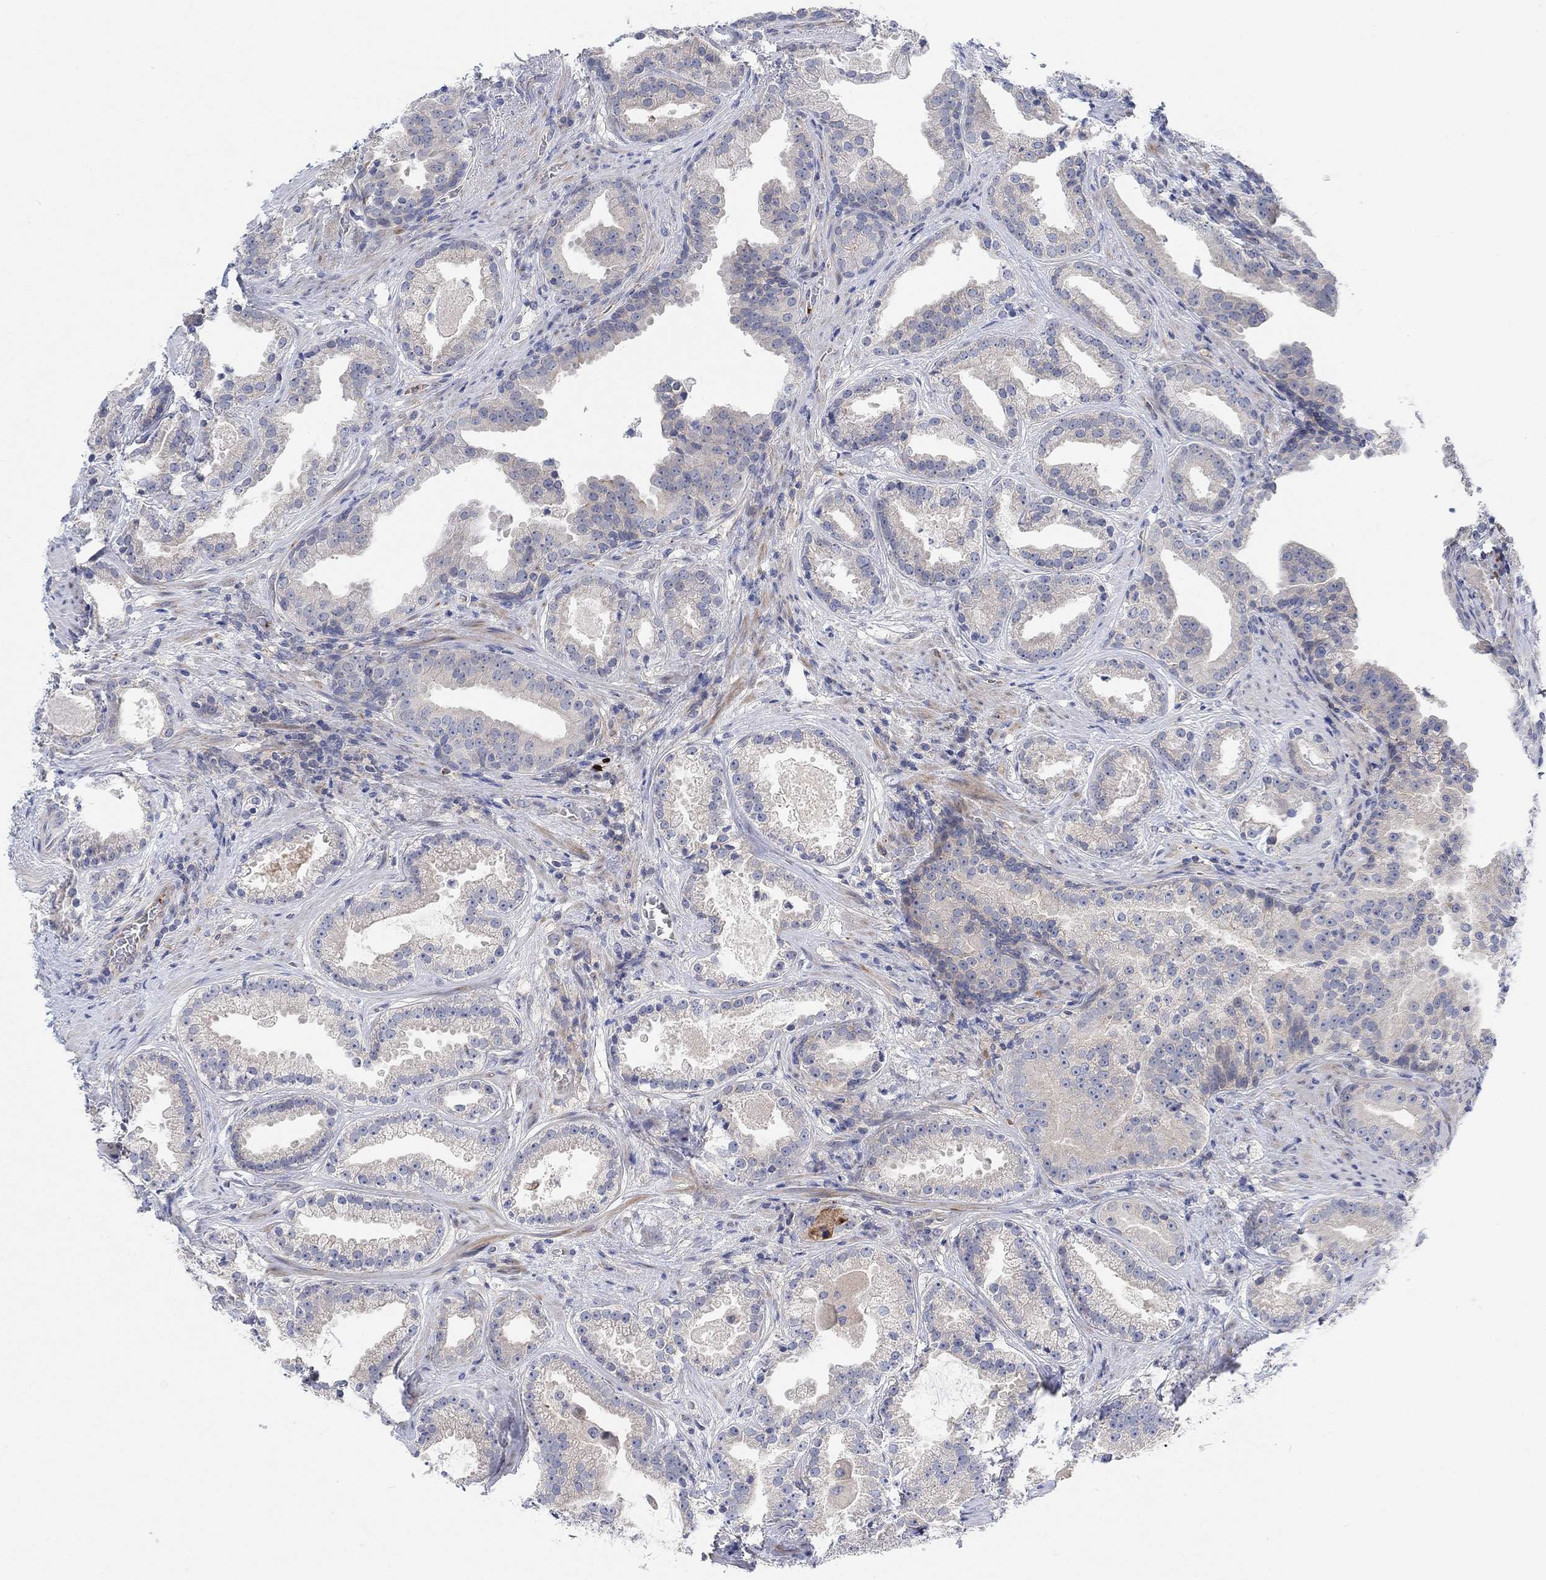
{"staining": {"intensity": "negative", "quantity": "none", "location": "none"}, "tissue": "prostate cancer", "cell_type": "Tumor cells", "image_type": "cancer", "snomed": [{"axis": "morphology", "description": "Adenocarcinoma, NOS"}, {"axis": "morphology", "description": "Adenocarcinoma, High grade"}, {"axis": "topography", "description": "Prostate"}], "caption": "Human high-grade adenocarcinoma (prostate) stained for a protein using IHC shows no positivity in tumor cells.", "gene": "PMFBP1", "patient": {"sex": "male", "age": 64}}